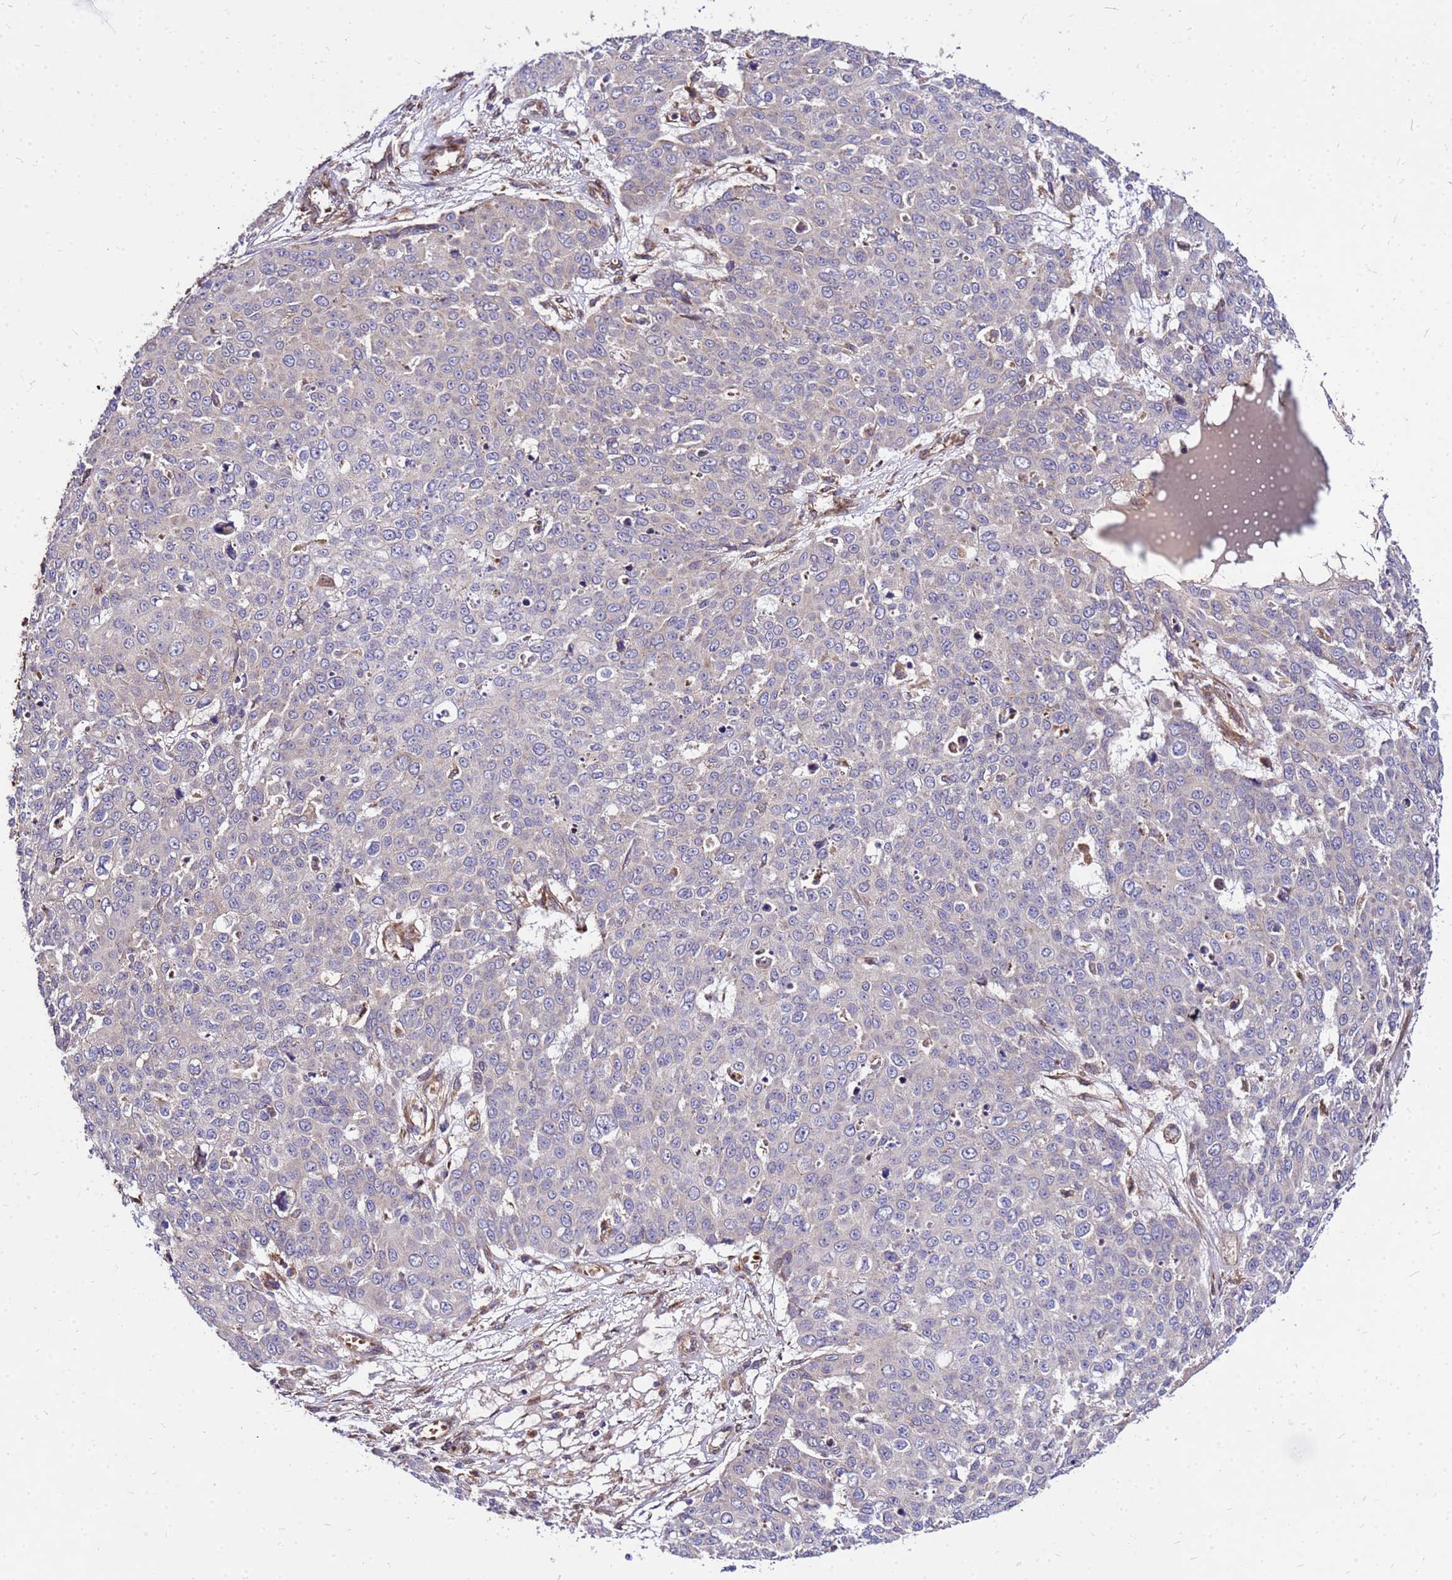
{"staining": {"intensity": "negative", "quantity": "none", "location": "none"}, "tissue": "skin cancer", "cell_type": "Tumor cells", "image_type": "cancer", "snomed": [{"axis": "morphology", "description": "Squamous cell carcinoma, NOS"}, {"axis": "topography", "description": "Skin"}], "caption": "Skin cancer (squamous cell carcinoma) stained for a protein using immunohistochemistry reveals no expression tumor cells.", "gene": "WWC2", "patient": {"sex": "male", "age": 71}}